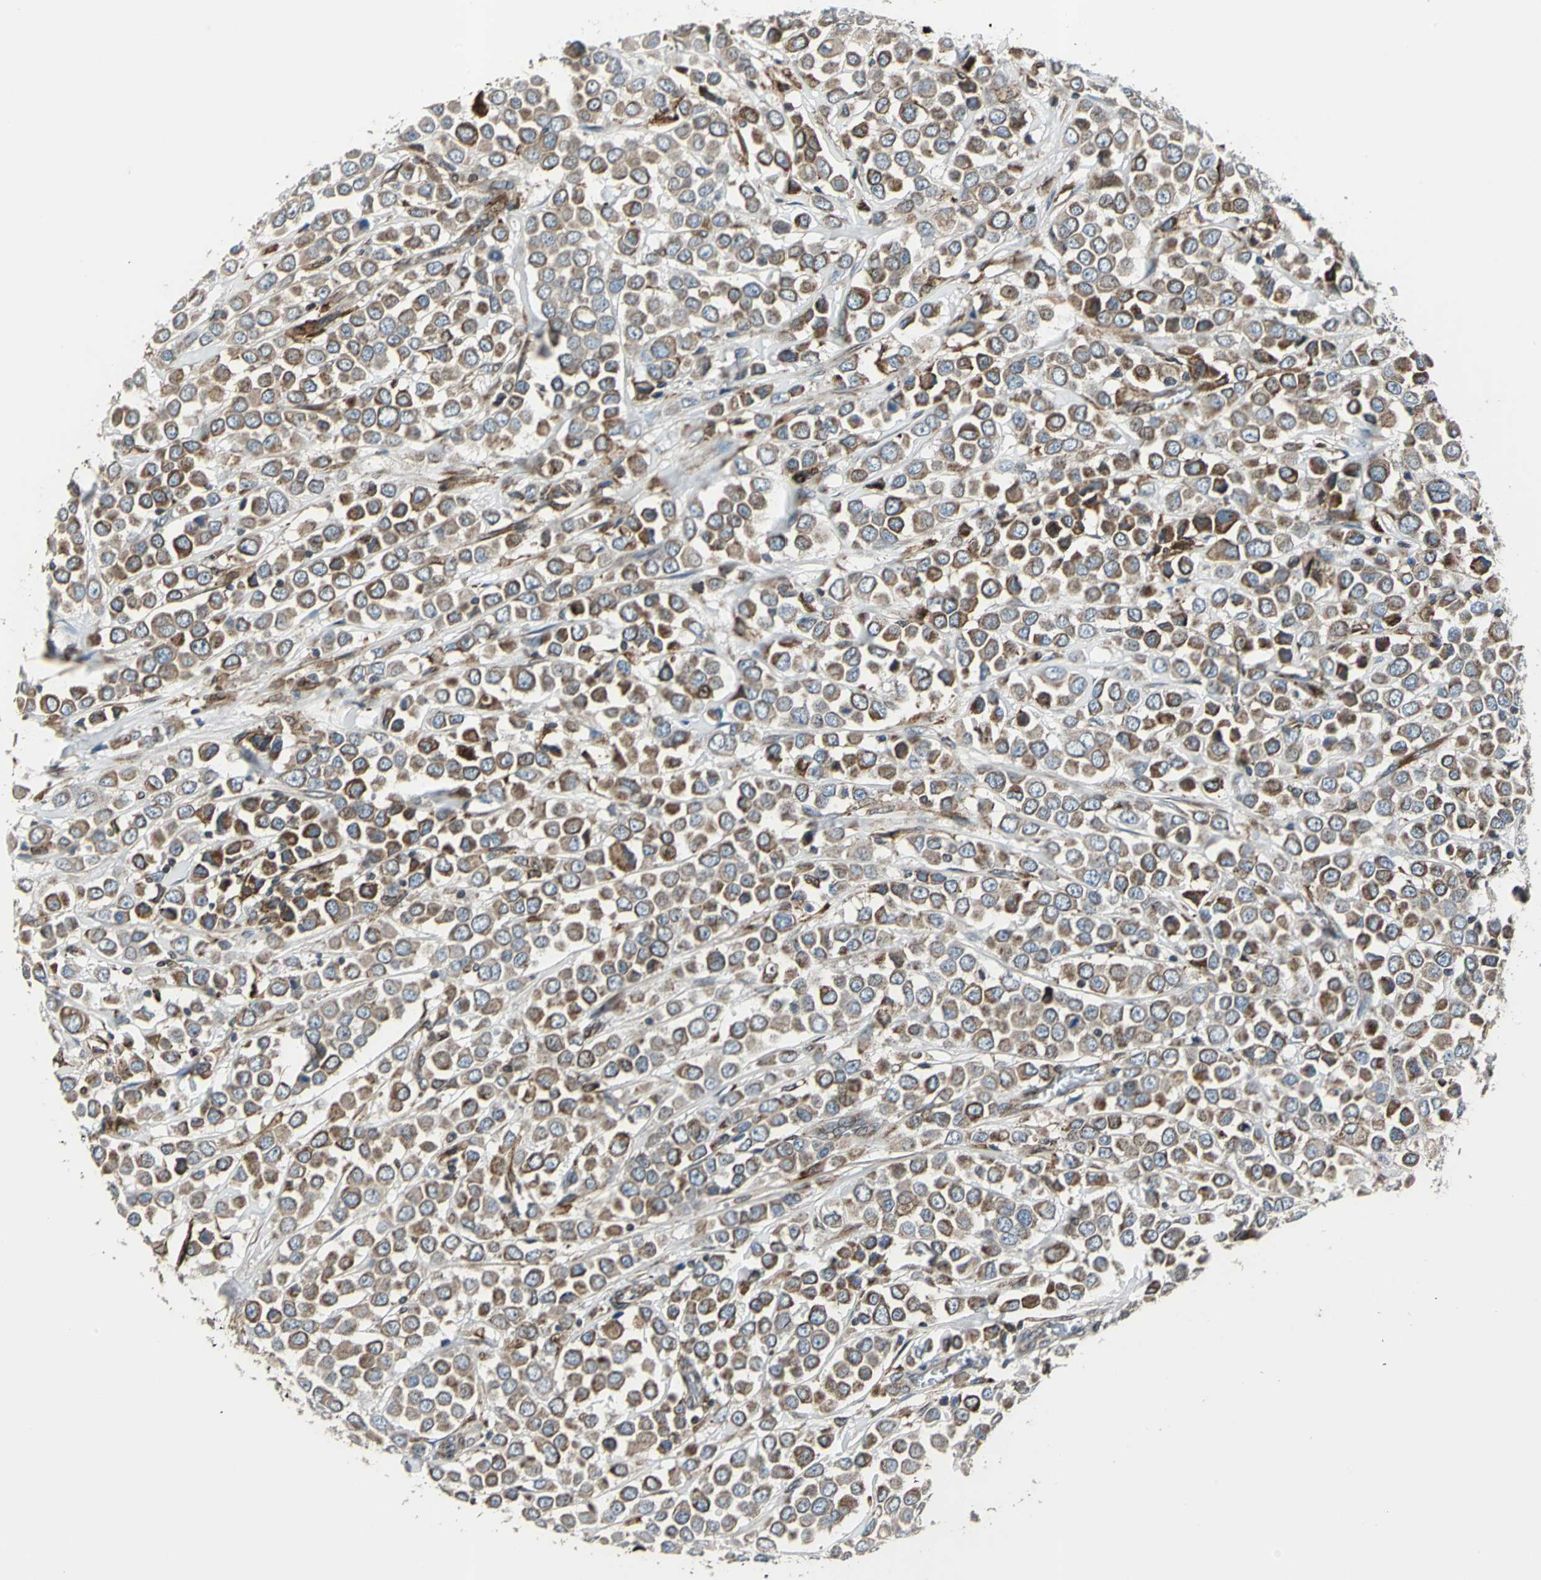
{"staining": {"intensity": "moderate", "quantity": ">75%", "location": "cytoplasmic/membranous"}, "tissue": "breast cancer", "cell_type": "Tumor cells", "image_type": "cancer", "snomed": [{"axis": "morphology", "description": "Duct carcinoma"}, {"axis": "topography", "description": "Breast"}], "caption": "Immunohistochemistry of human breast invasive ductal carcinoma exhibits medium levels of moderate cytoplasmic/membranous staining in about >75% of tumor cells.", "gene": "HTATIP2", "patient": {"sex": "female", "age": 61}}